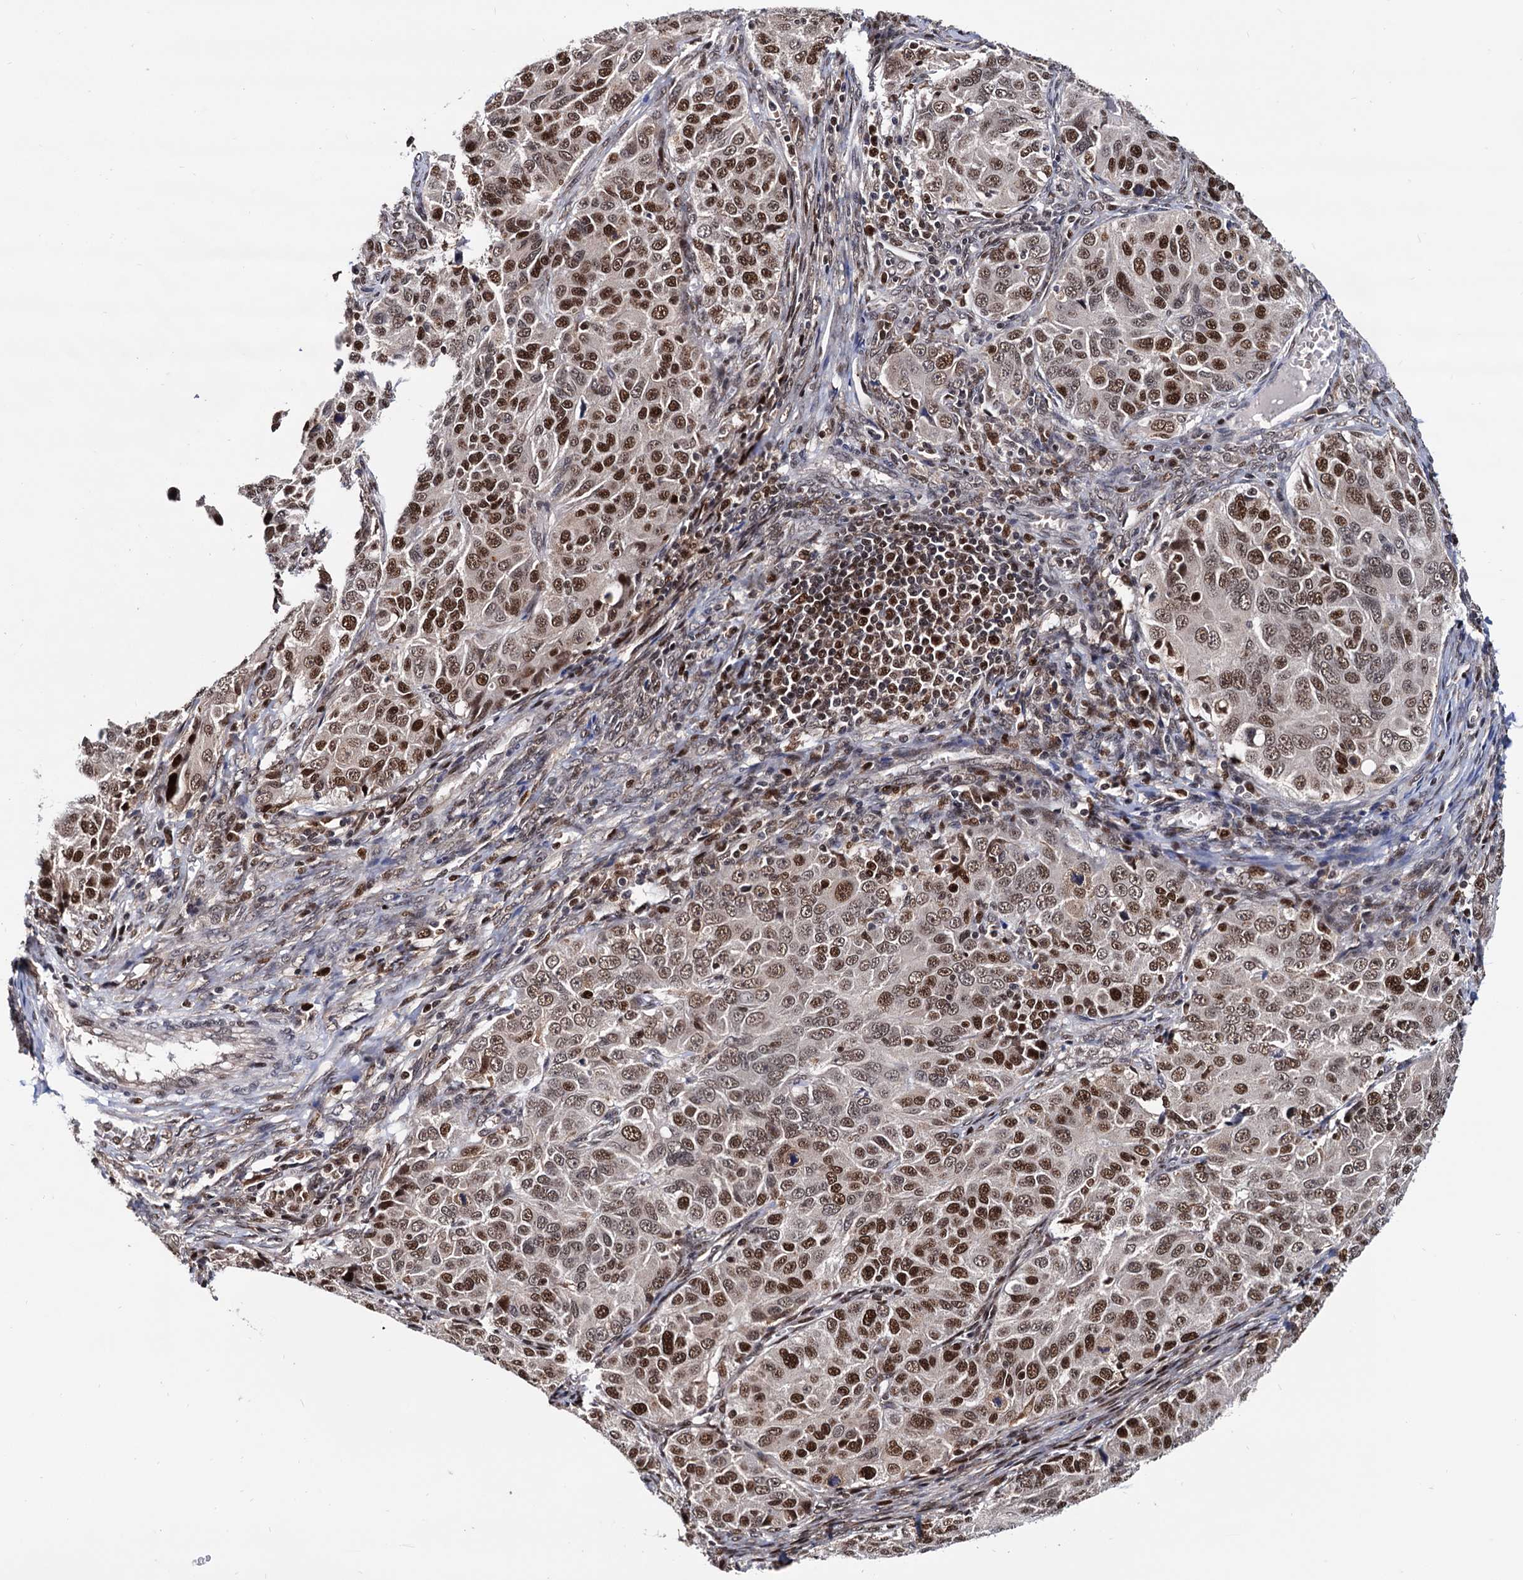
{"staining": {"intensity": "moderate", "quantity": ">75%", "location": "nuclear"}, "tissue": "ovarian cancer", "cell_type": "Tumor cells", "image_type": "cancer", "snomed": [{"axis": "morphology", "description": "Carcinoma, endometroid"}, {"axis": "topography", "description": "Ovary"}], "caption": "This photomicrograph exhibits IHC staining of human endometroid carcinoma (ovarian), with medium moderate nuclear expression in approximately >75% of tumor cells.", "gene": "RNASEH2B", "patient": {"sex": "female", "age": 51}}